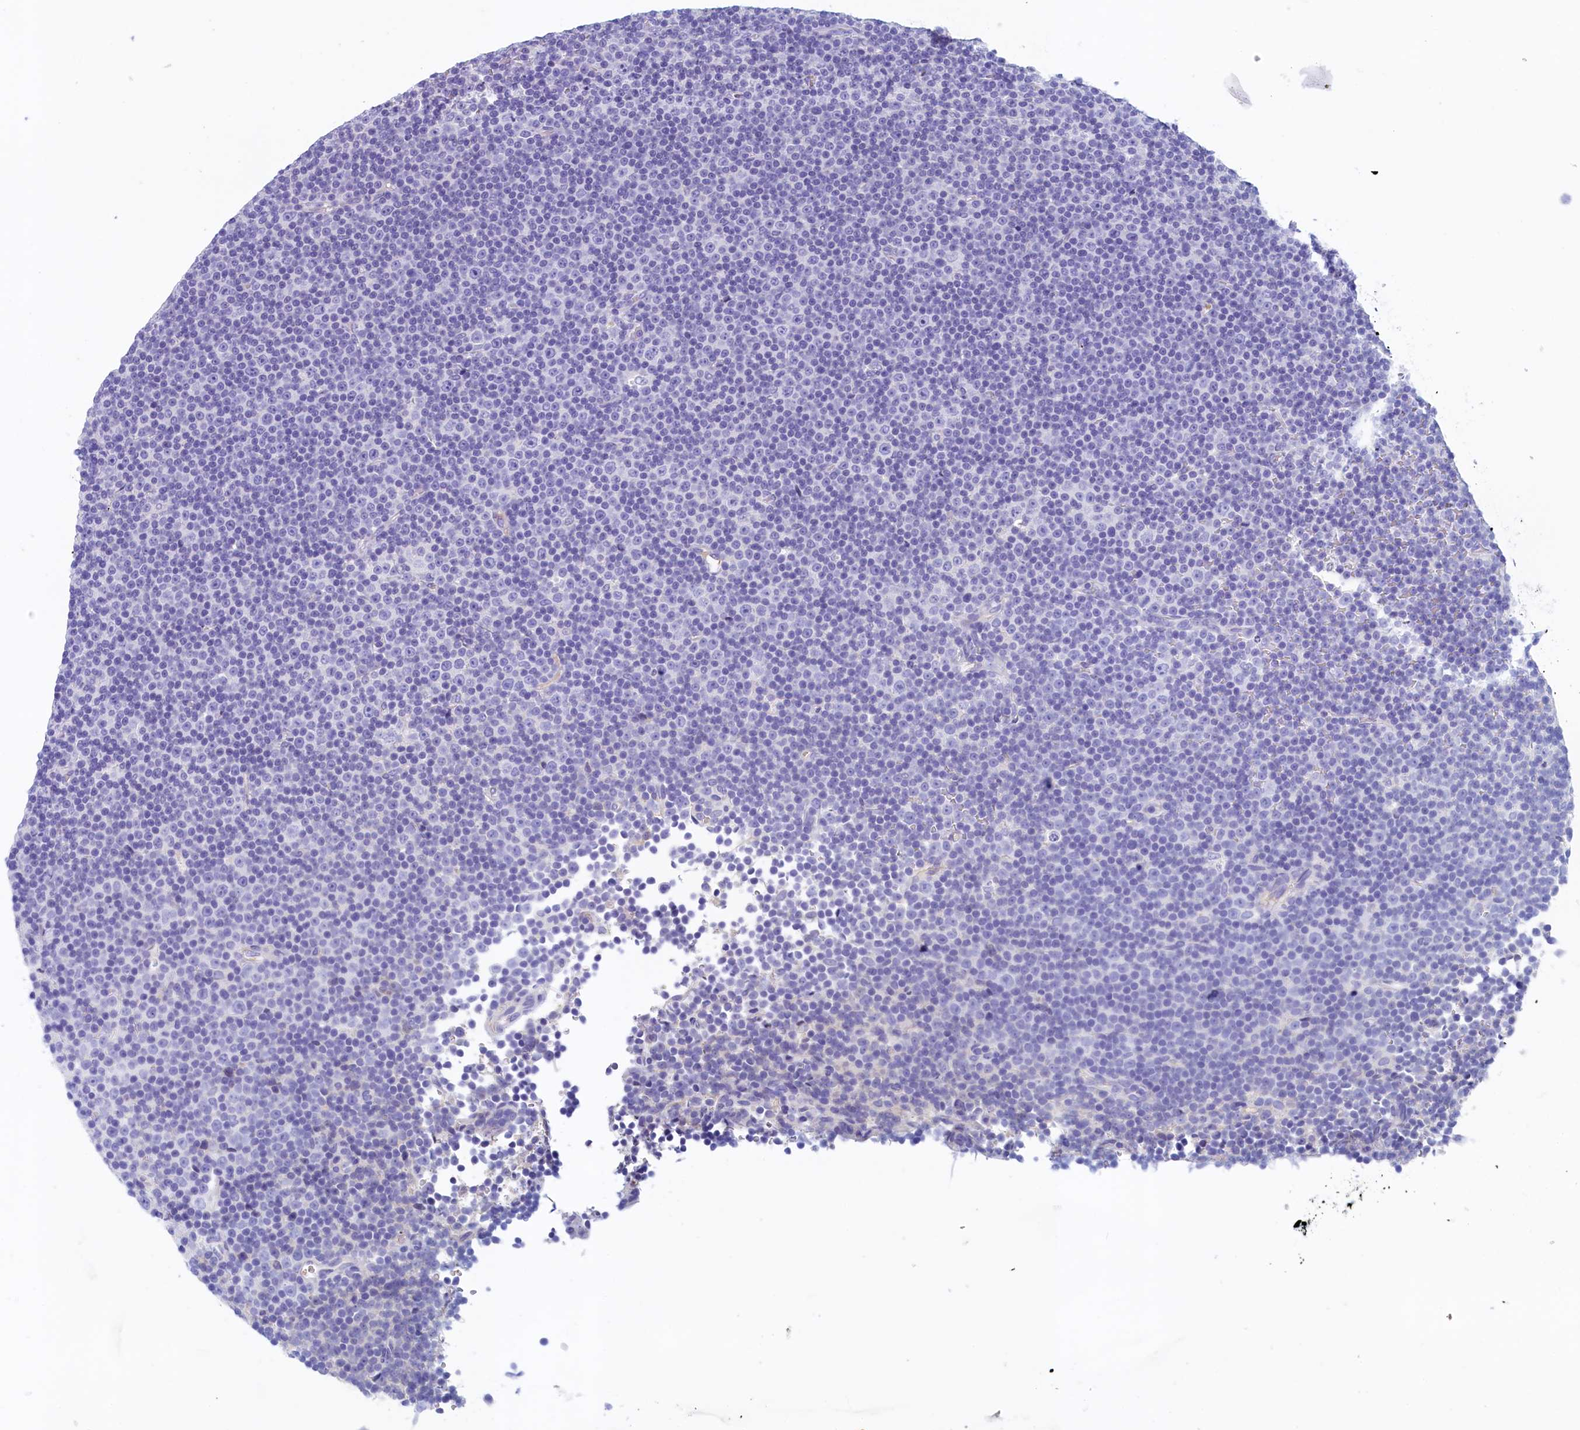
{"staining": {"intensity": "negative", "quantity": "none", "location": "none"}, "tissue": "lymphoma", "cell_type": "Tumor cells", "image_type": "cancer", "snomed": [{"axis": "morphology", "description": "Malignant lymphoma, non-Hodgkin's type, Low grade"}, {"axis": "topography", "description": "Lymph node"}], "caption": "There is no significant expression in tumor cells of lymphoma. Brightfield microscopy of immunohistochemistry stained with DAB (brown) and hematoxylin (blue), captured at high magnification.", "gene": "GUCA1C", "patient": {"sex": "female", "age": 67}}